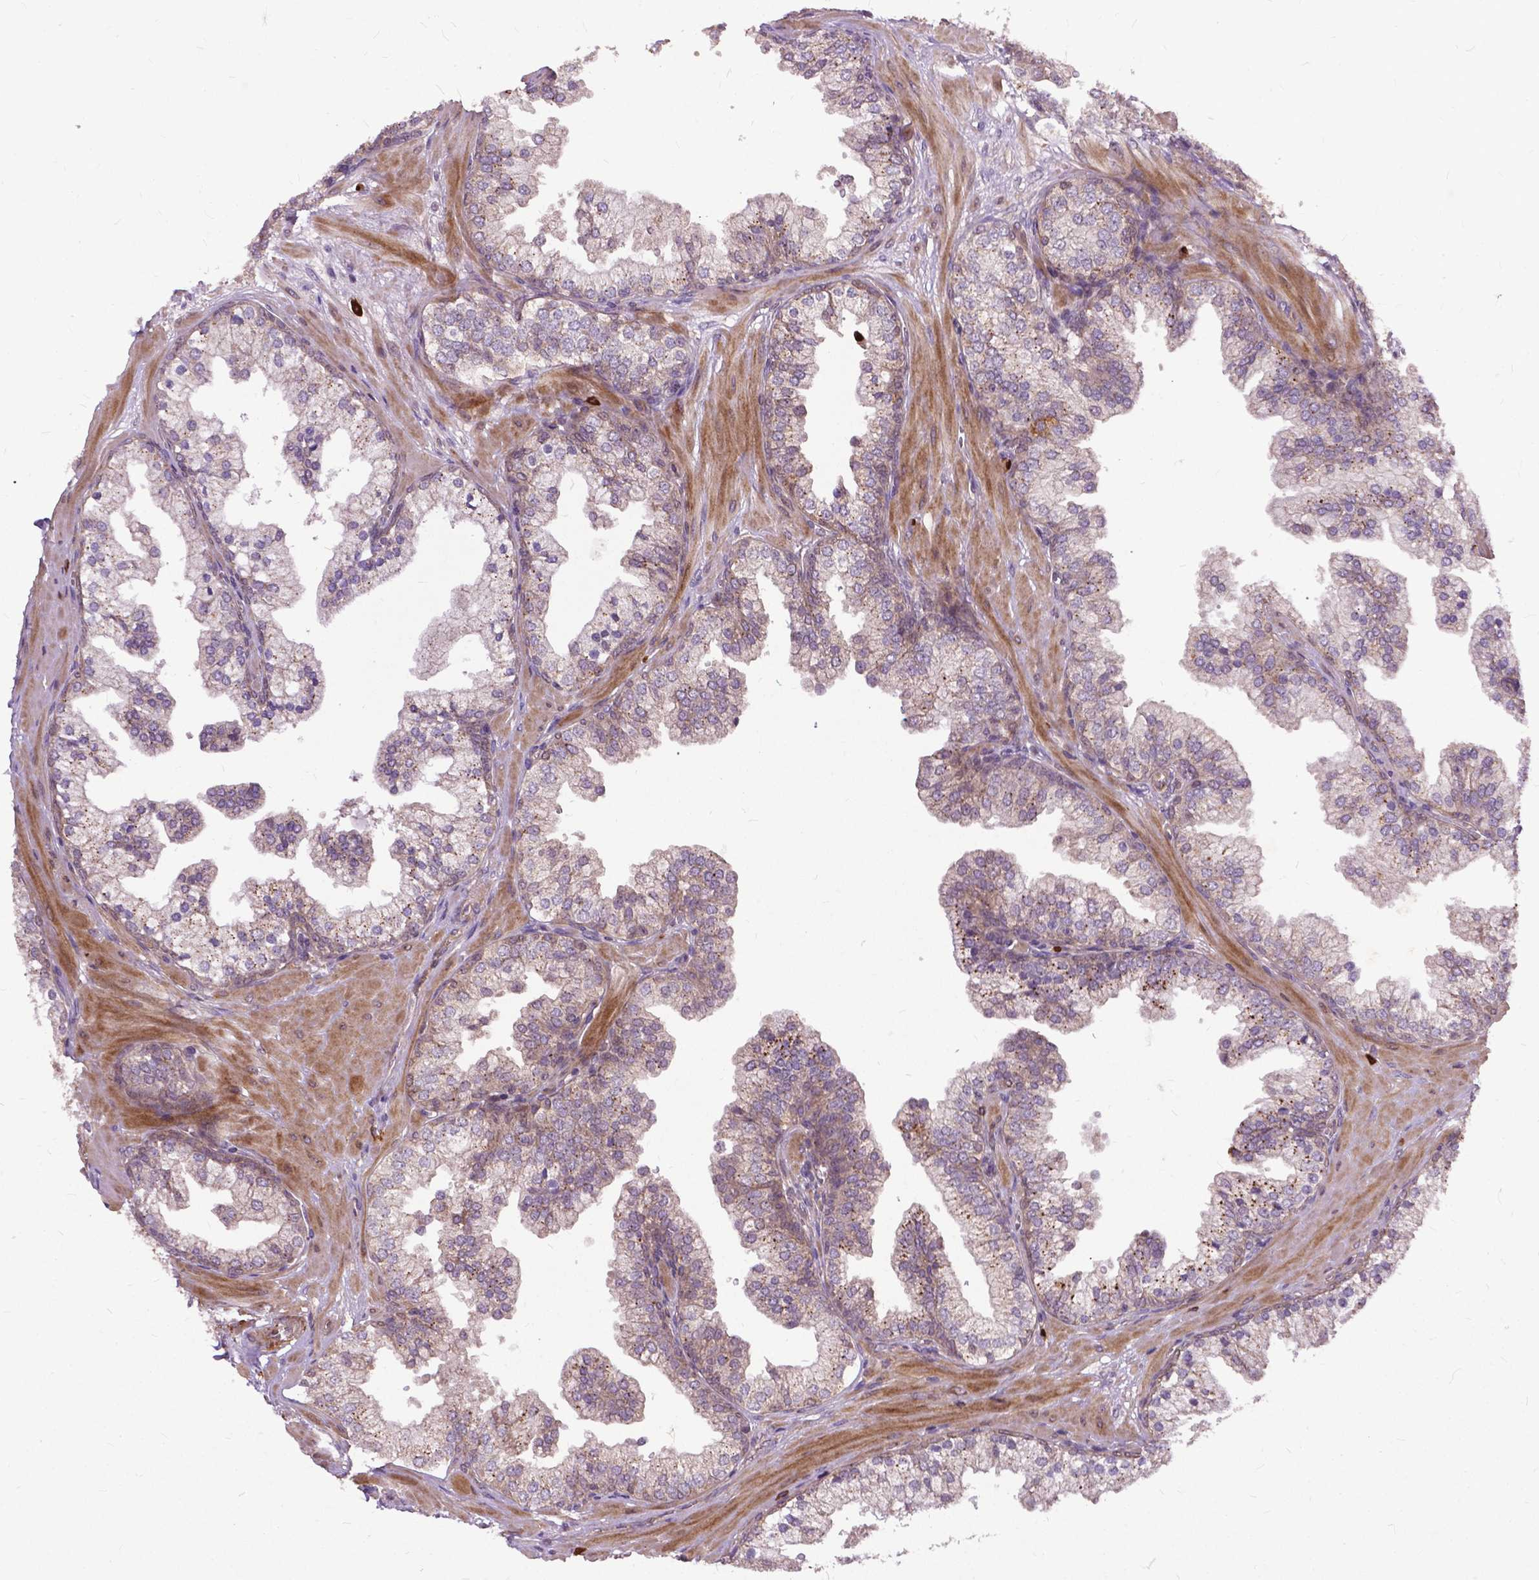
{"staining": {"intensity": "moderate", "quantity": "25%-75%", "location": "cytoplasmic/membranous"}, "tissue": "prostate", "cell_type": "Glandular cells", "image_type": "normal", "snomed": [{"axis": "morphology", "description": "Normal tissue, NOS"}, {"axis": "topography", "description": "Prostate"}, {"axis": "topography", "description": "Peripheral nerve tissue"}], "caption": "Moderate cytoplasmic/membranous protein staining is present in about 25%-75% of glandular cells in prostate. The protein of interest is shown in brown color, while the nuclei are stained blue.", "gene": "PARP3", "patient": {"sex": "male", "age": 61}}